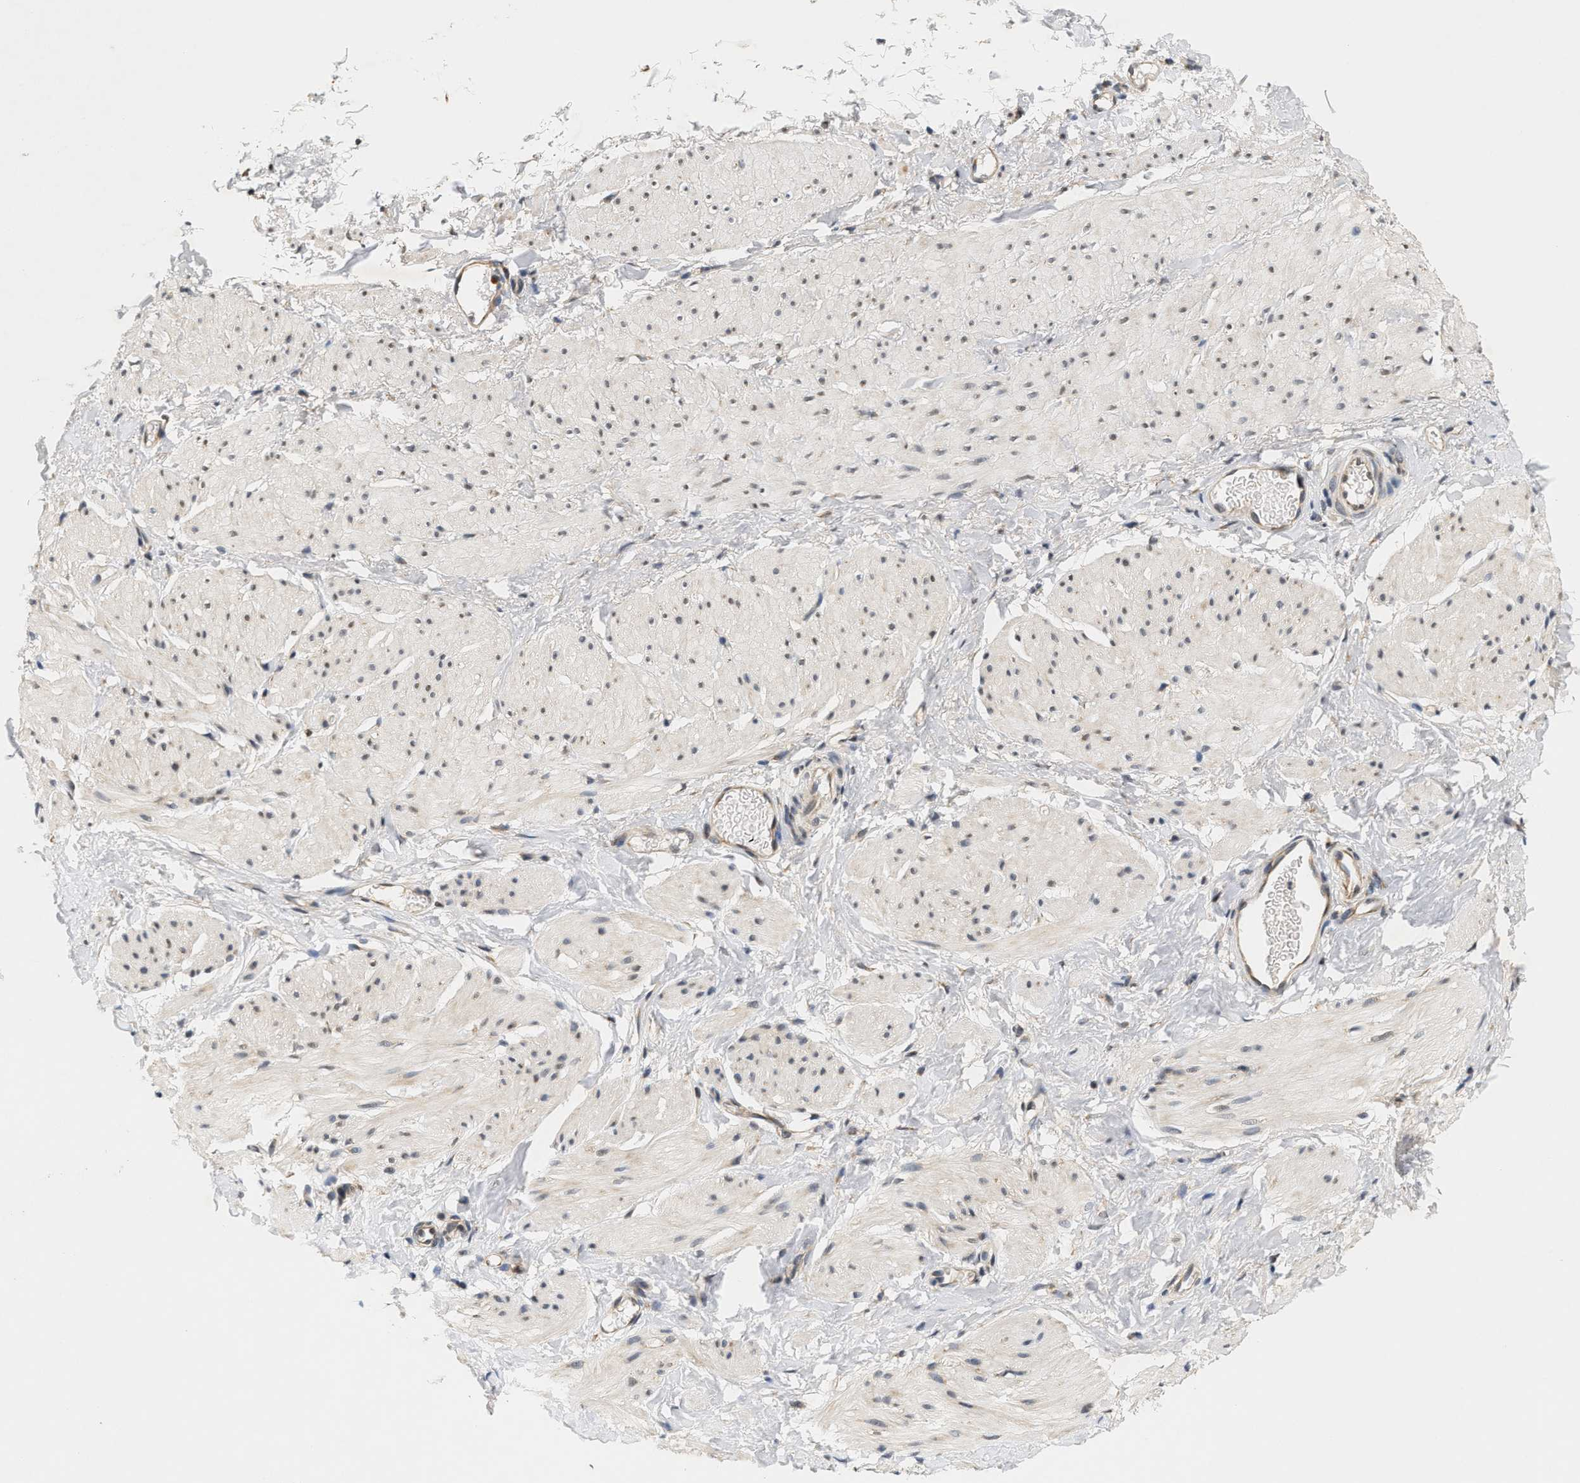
{"staining": {"intensity": "weak", "quantity": "25%-75%", "location": "nuclear"}, "tissue": "smooth muscle", "cell_type": "Smooth muscle cells", "image_type": "normal", "snomed": [{"axis": "morphology", "description": "Normal tissue, NOS"}, {"axis": "topography", "description": "Smooth muscle"}], "caption": "The image shows staining of benign smooth muscle, revealing weak nuclear protein staining (brown color) within smooth muscle cells.", "gene": "GIGYF1", "patient": {"sex": "male", "age": 16}}